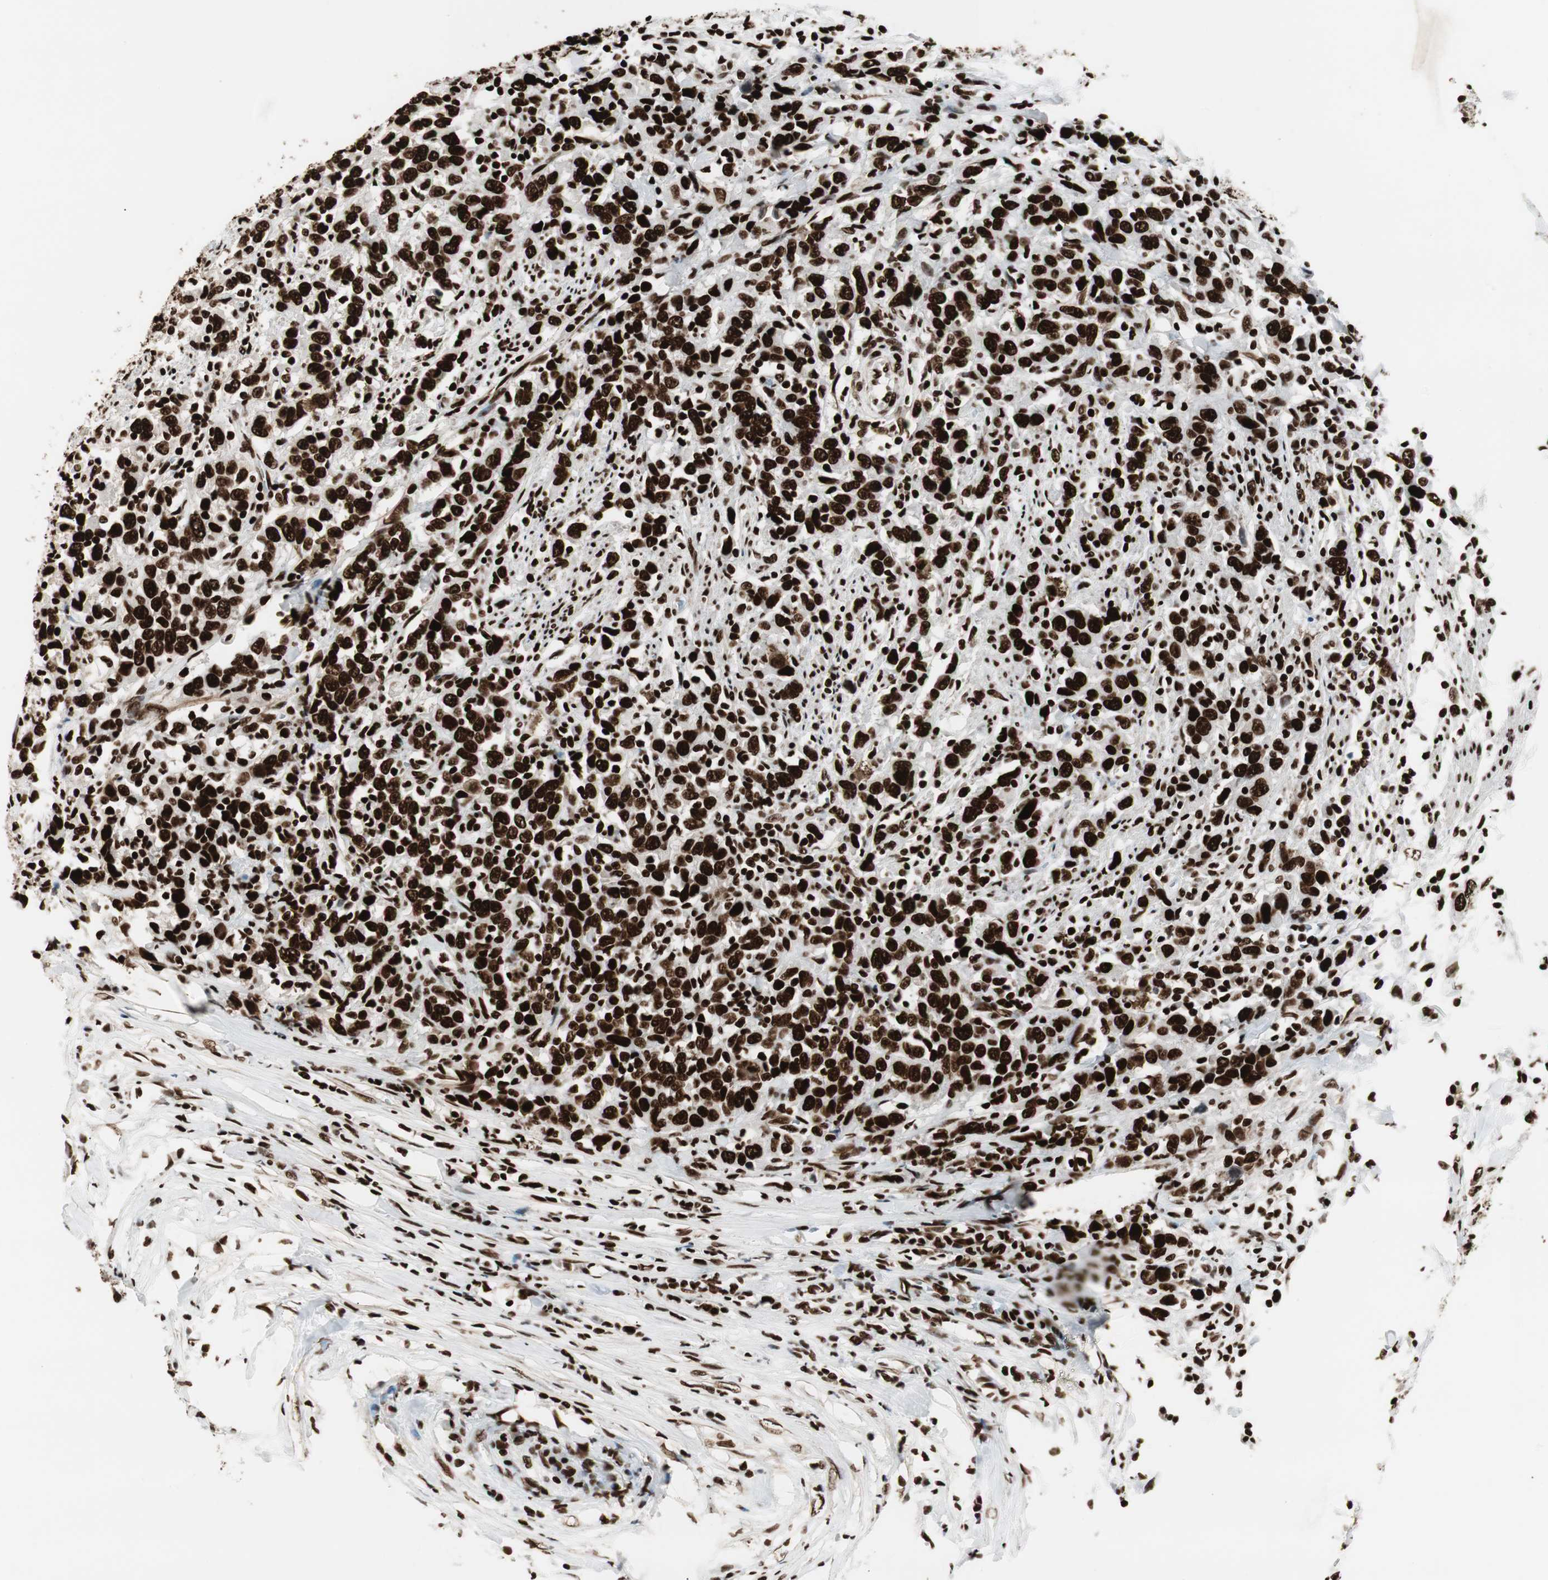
{"staining": {"intensity": "strong", "quantity": ">75%", "location": "nuclear"}, "tissue": "urothelial cancer", "cell_type": "Tumor cells", "image_type": "cancer", "snomed": [{"axis": "morphology", "description": "Urothelial carcinoma, High grade"}, {"axis": "topography", "description": "Urinary bladder"}], "caption": "Tumor cells reveal high levels of strong nuclear expression in about >75% of cells in human urothelial cancer. (Brightfield microscopy of DAB IHC at high magnification).", "gene": "MTA2", "patient": {"sex": "male", "age": 61}}